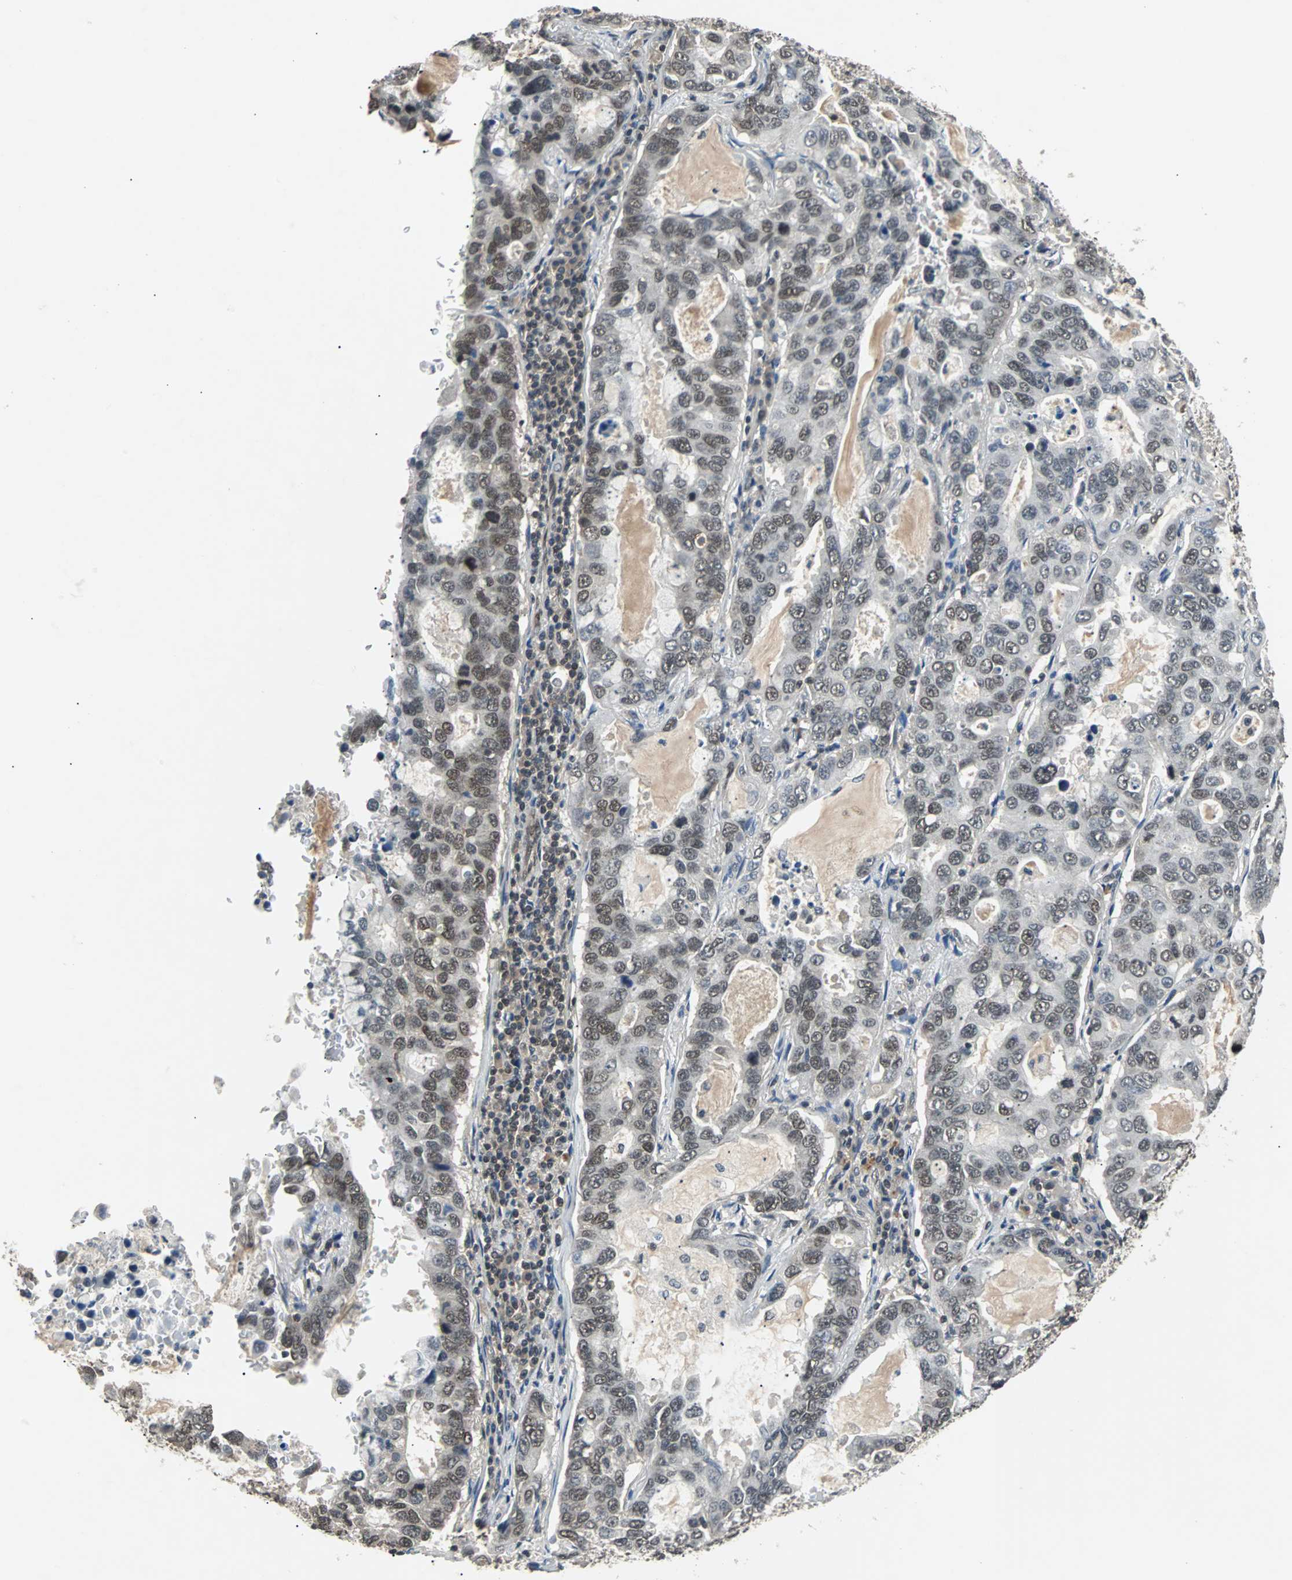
{"staining": {"intensity": "weak", "quantity": "25%-75%", "location": "cytoplasmic/membranous,nuclear"}, "tissue": "lung cancer", "cell_type": "Tumor cells", "image_type": "cancer", "snomed": [{"axis": "morphology", "description": "Adenocarcinoma, NOS"}, {"axis": "topography", "description": "Lung"}], "caption": "This micrograph displays IHC staining of lung cancer, with low weak cytoplasmic/membranous and nuclear expression in about 25%-75% of tumor cells.", "gene": "PHC1", "patient": {"sex": "male", "age": 64}}